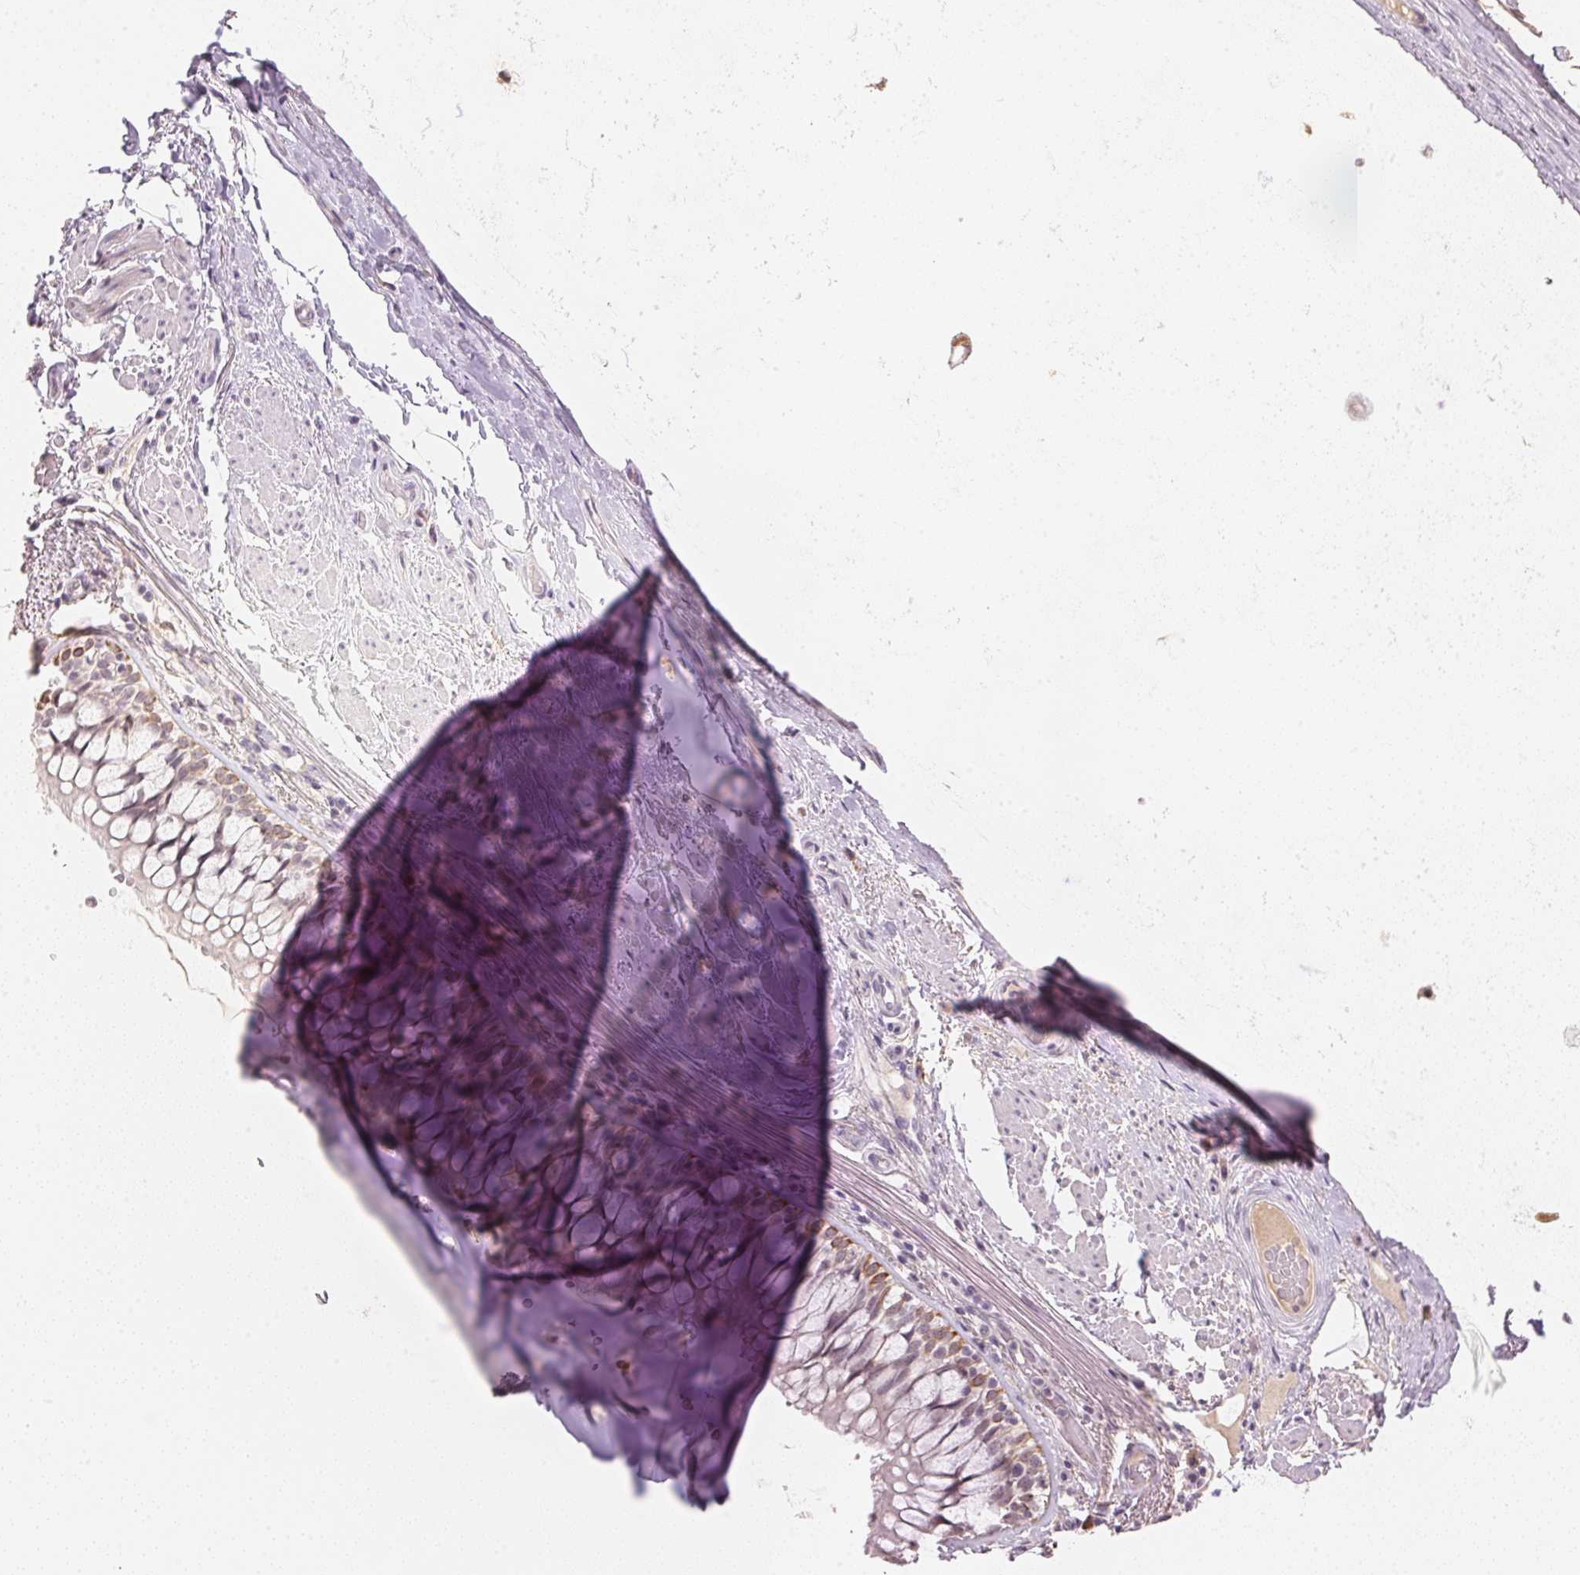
{"staining": {"intensity": "negative", "quantity": "none", "location": "none"}, "tissue": "soft tissue", "cell_type": "Chondrocytes", "image_type": "normal", "snomed": [{"axis": "morphology", "description": "Normal tissue, NOS"}, {"axis": "topography", "description": "Cartilage tissue"}, {"axis": "topography", "description": "Bronchus"}], "caption": "Immunohistochemistry micrograph of normal human soft tissue stained for a protein (brown), which demonstrates no expression in chondrocytes.", "gene": "FNDC4", "patient": {"sex": "male", "age": 64}}